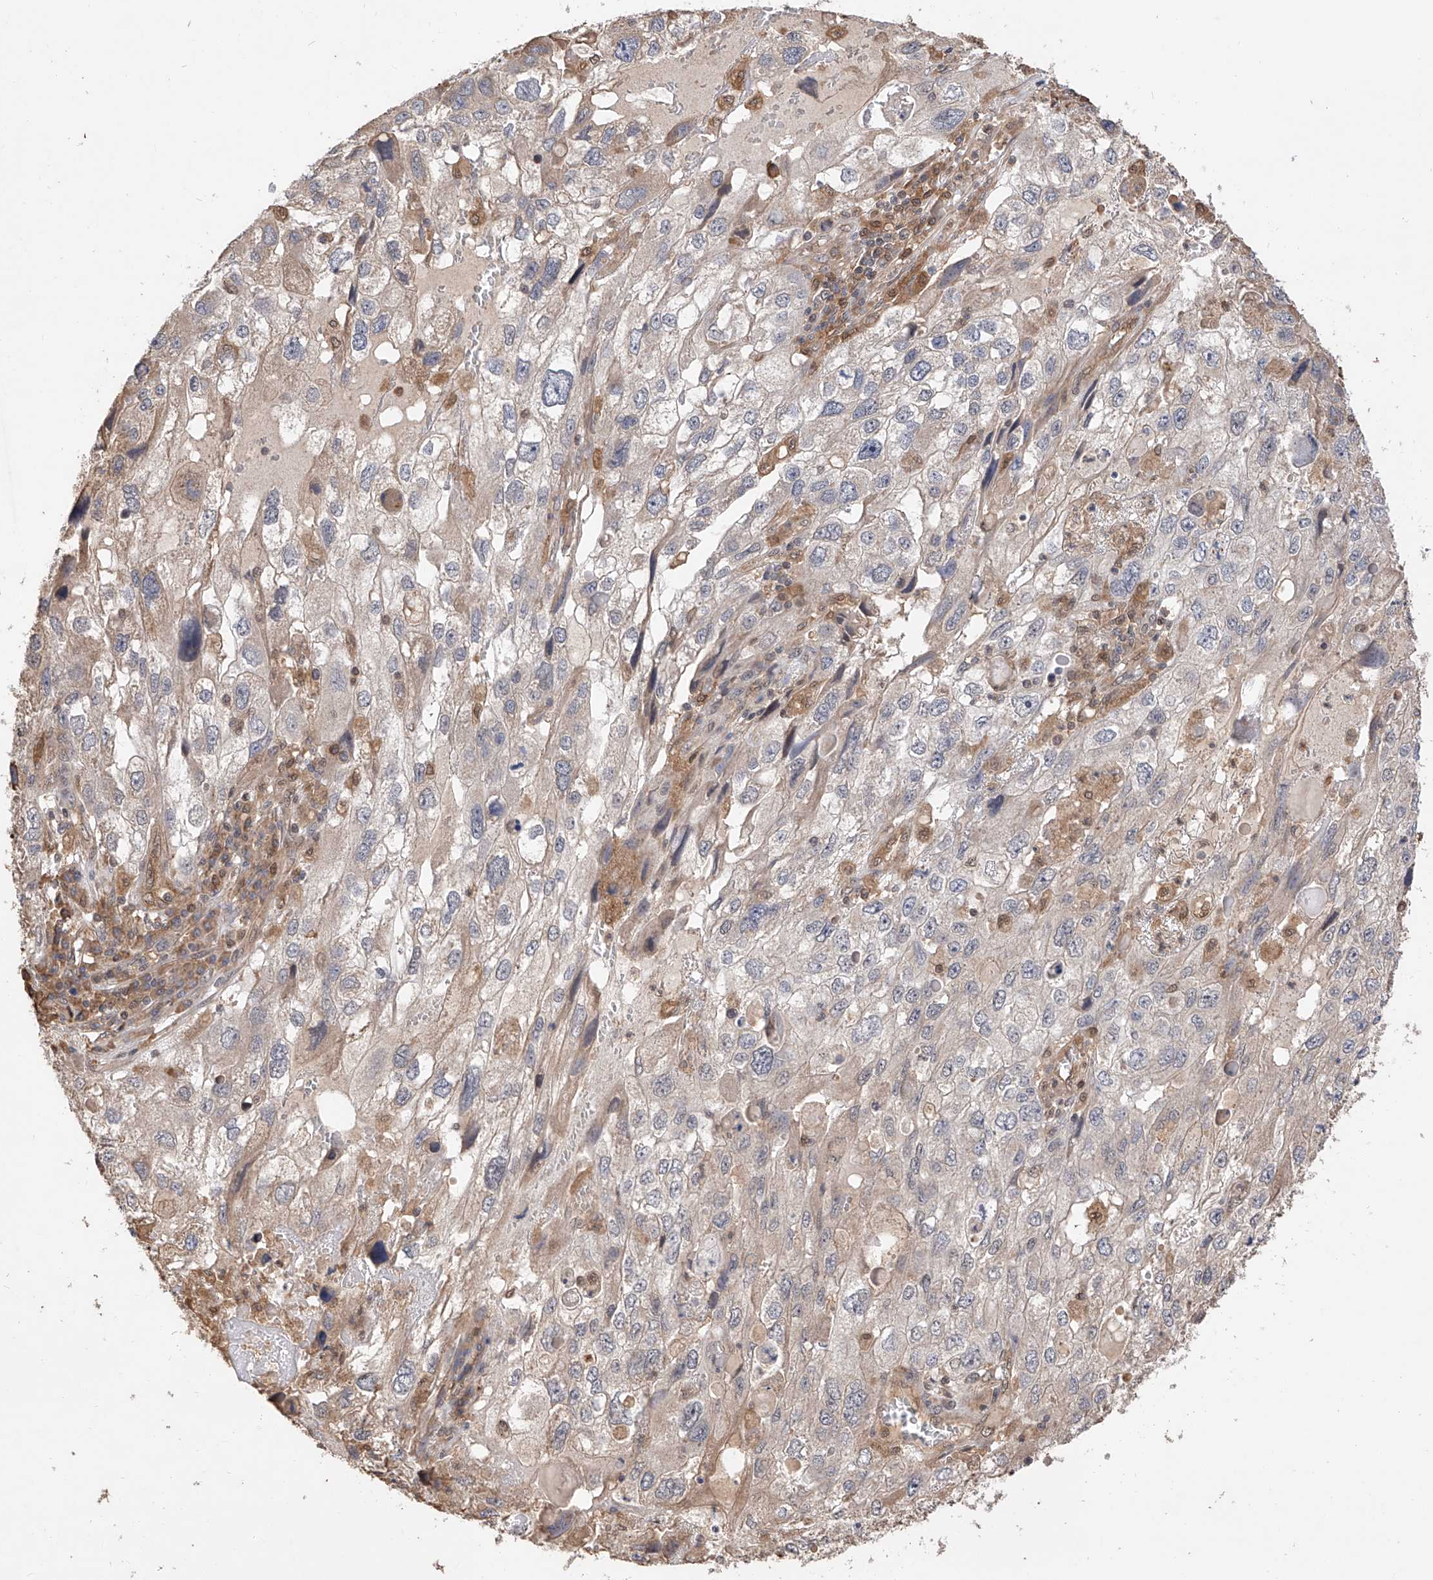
{"staining": {"intensity": "negative", "quantity": "none", "location": "none"}, "tissue": "endometrial cancer", "cell_type": "Tumor cells", "image_type": "cancer", "snomed": [{"axis": "morphology", "description": "Adenocarcinoma, NOS"}, {"axis": "topography", "description": "Endometrium"}], "caption": "Endometrial adenocarcinoma was stained to show a protein in brown. There is no significant staining in tumor cells.", "gene": "RILPL2", "patient": {"sex": "female", "age": 49}}